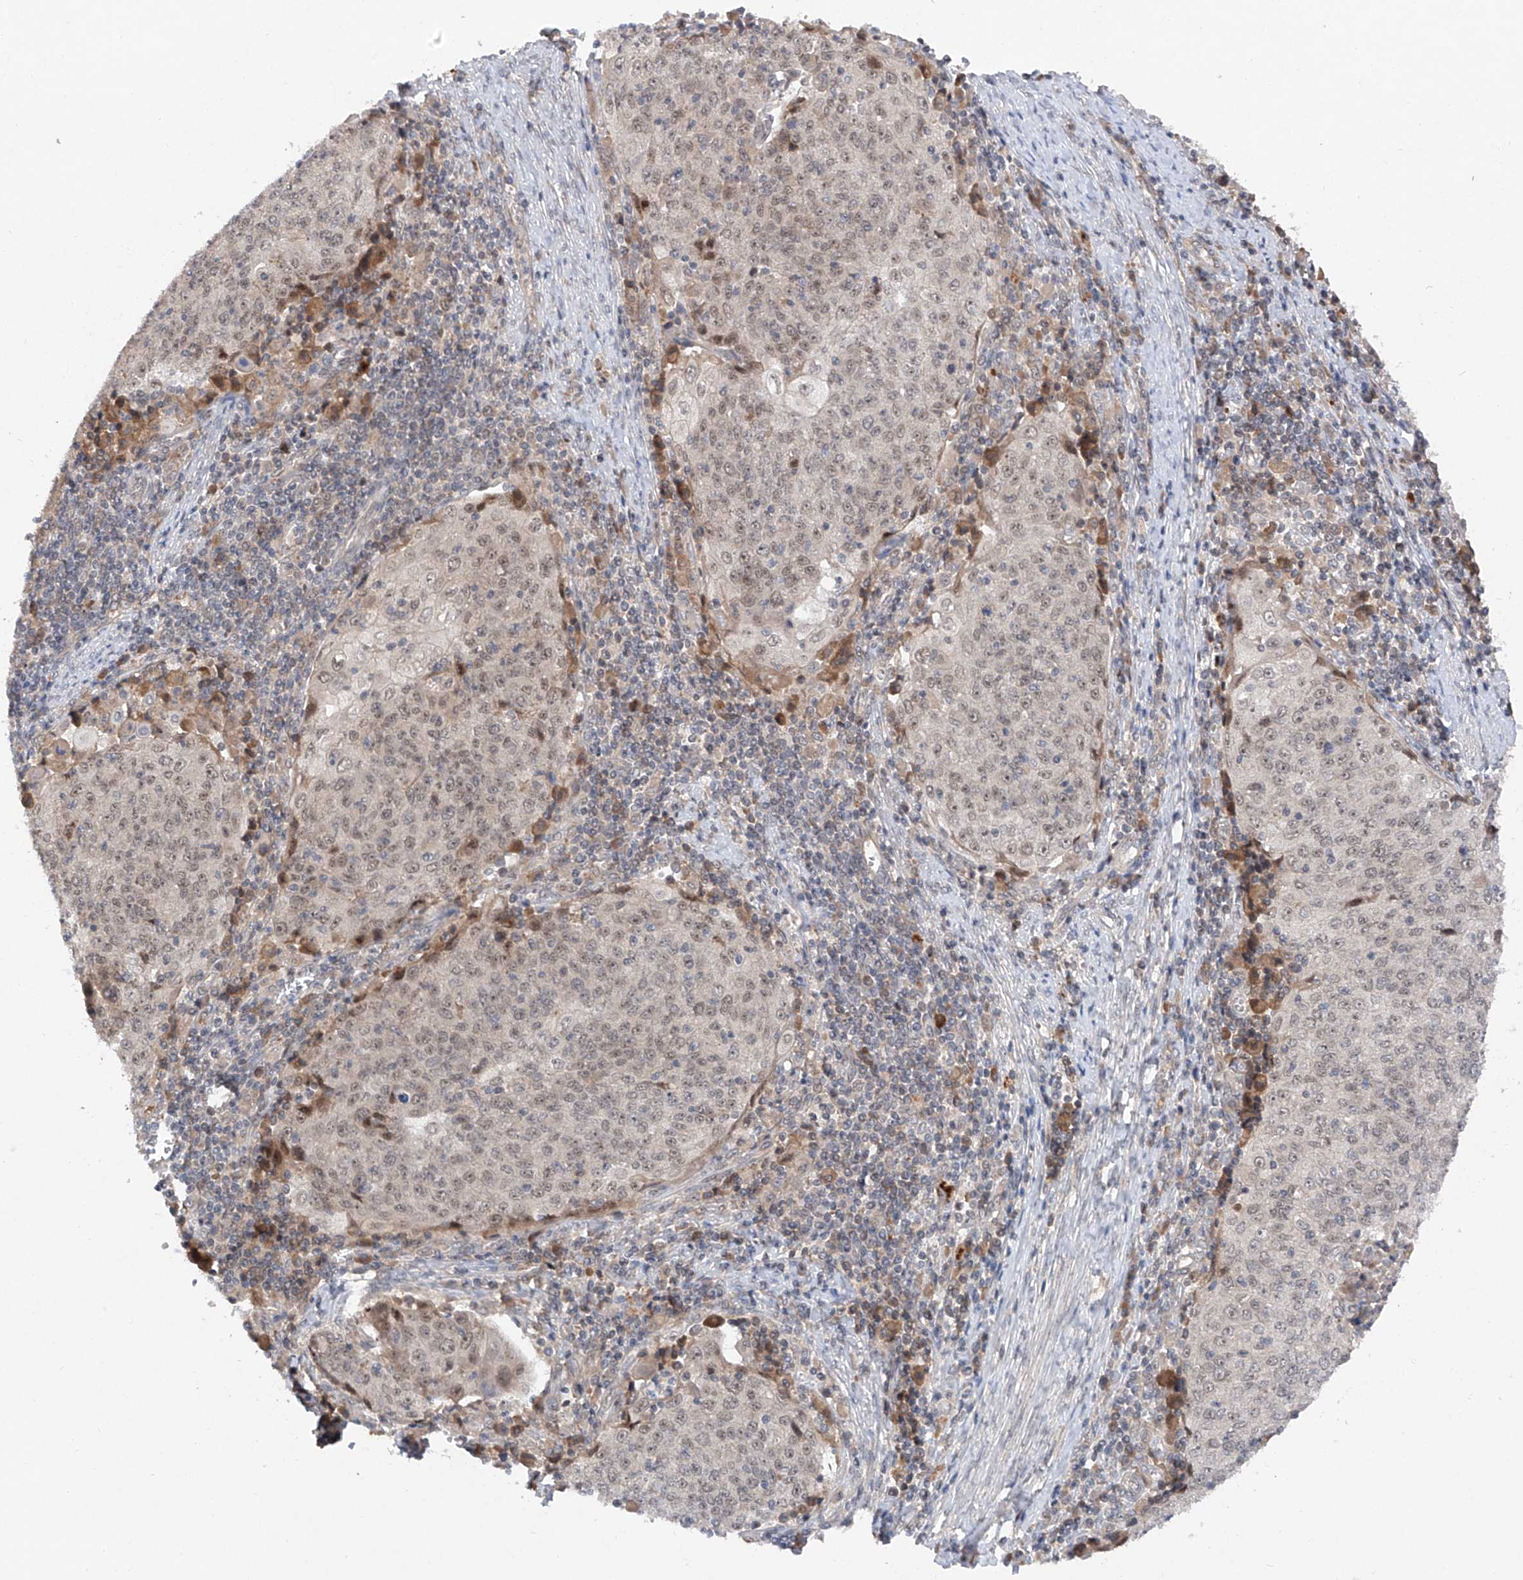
{"staining": {"intensity": "weak", "quantity": ">75%", "location": "nuclear"}, "tissue": "cervical cancer", "cell_type": "Tumor cells", "image_type": "cancer", "snomed": [{"axis": "morphology", "description": "Squamous cell carcinoma, NOS"}, {"axis": "topography", "description": "Cervix"}], "caption": "Protein analysis of squamous cell carcinoma (cervical) tissue demonstrates weak nuclear expression in approximately >75% of tumor cells. Nuclei are stained in blue.", "gene": "FAM135A", "patient": {"sex": "female", "age": 48}}